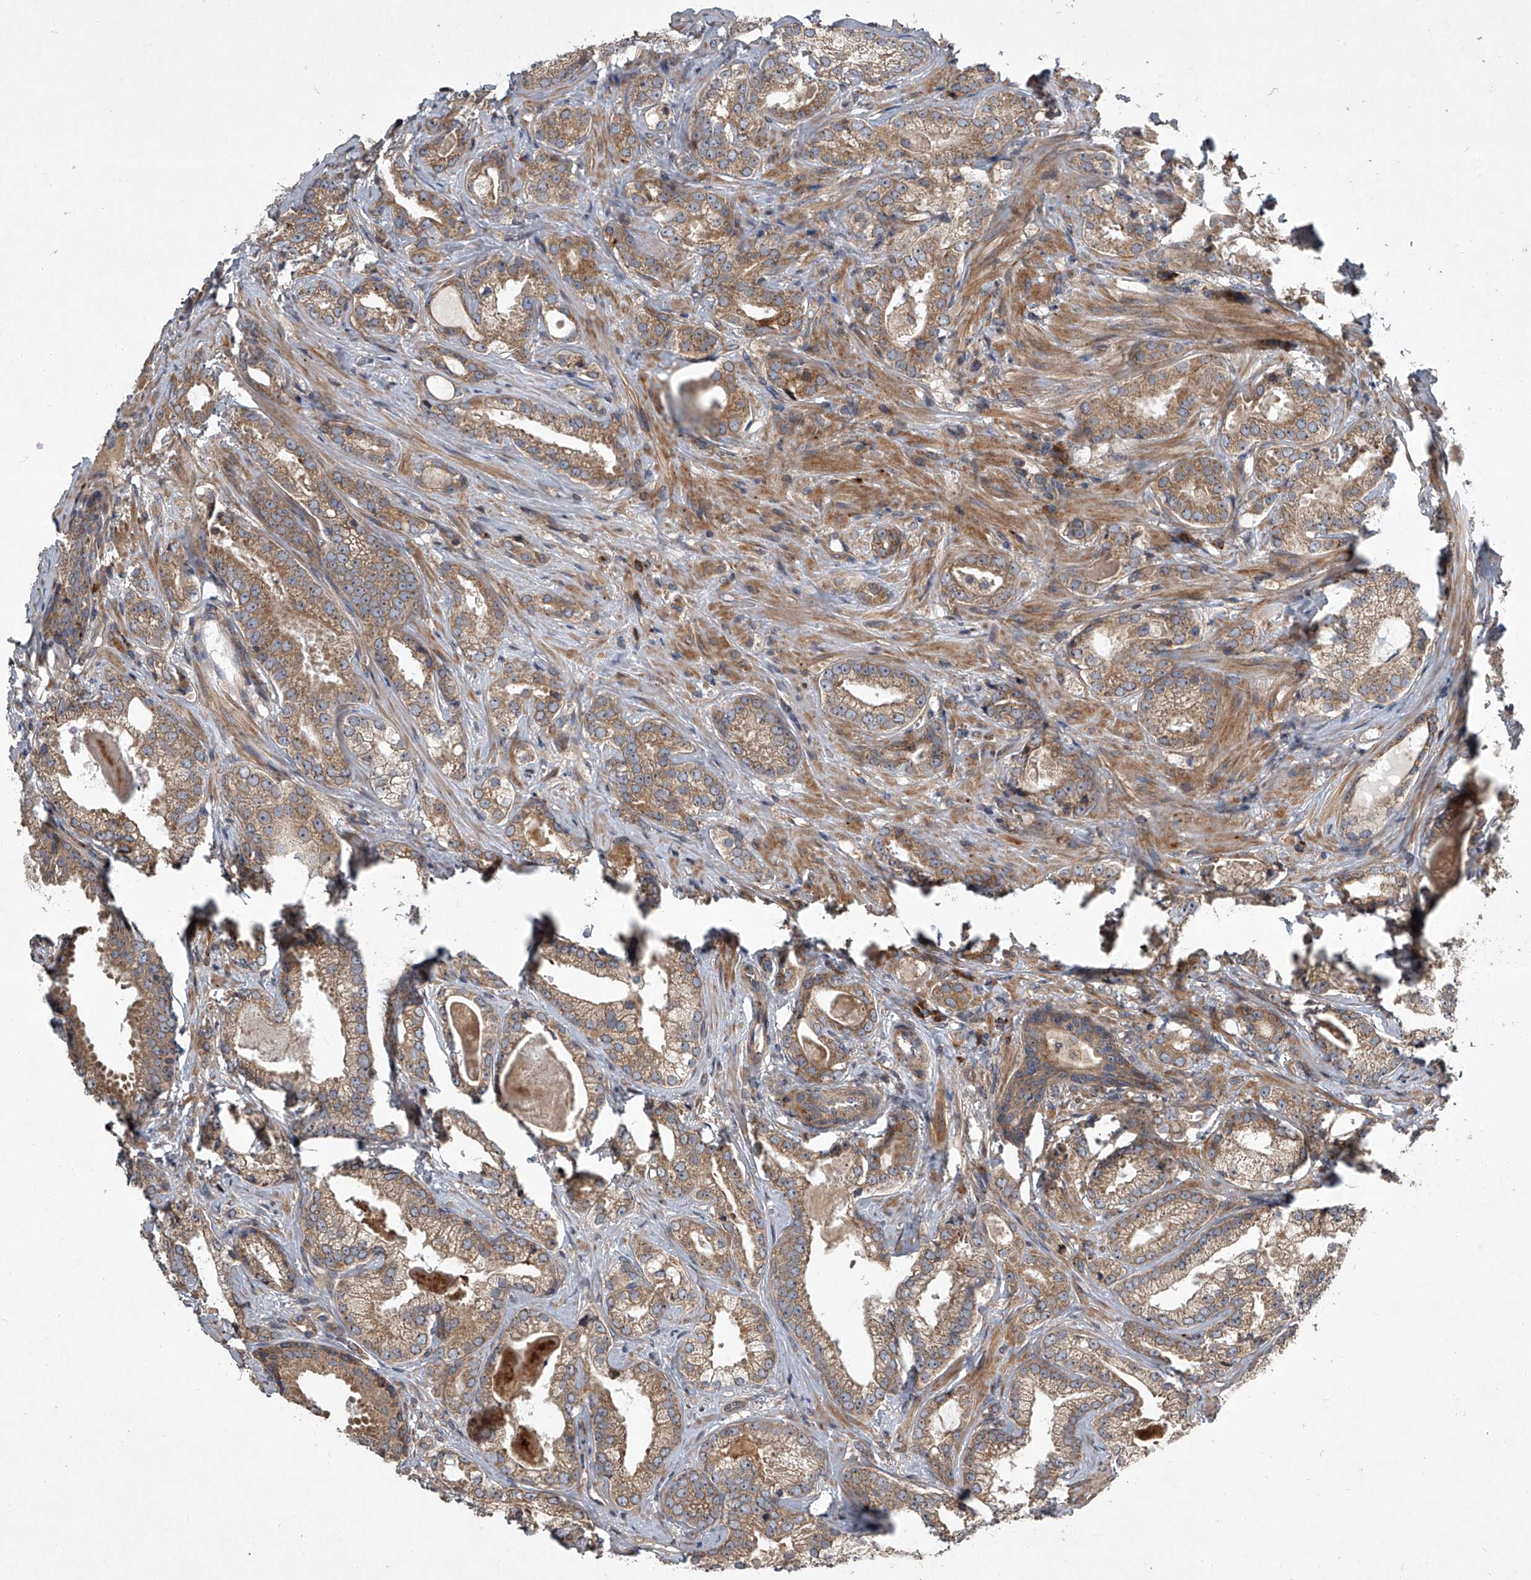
{"staining": {"intensity": "moderate", "quantity": ">75%", "location": "cytoplasmic/membranous"}, "tissue": "prostate cancer", "cell_type": "Tumor cells", "image_type": "cancer", "snomed": [{"axis": "morphology", "description": "Normal morphology"}, {"axis": "morphology", "description": "Adenocarcinoma, Low grade"}, {"axis": "topography", "description": "Prostate"}], "caption": "Moderate cytoplasmic/membranous protein staining is appreciated in about >75% of tumor cells in prostate cancer.", "gene": "EVA1C", "patient": {"sex": "male", "age": 72}}